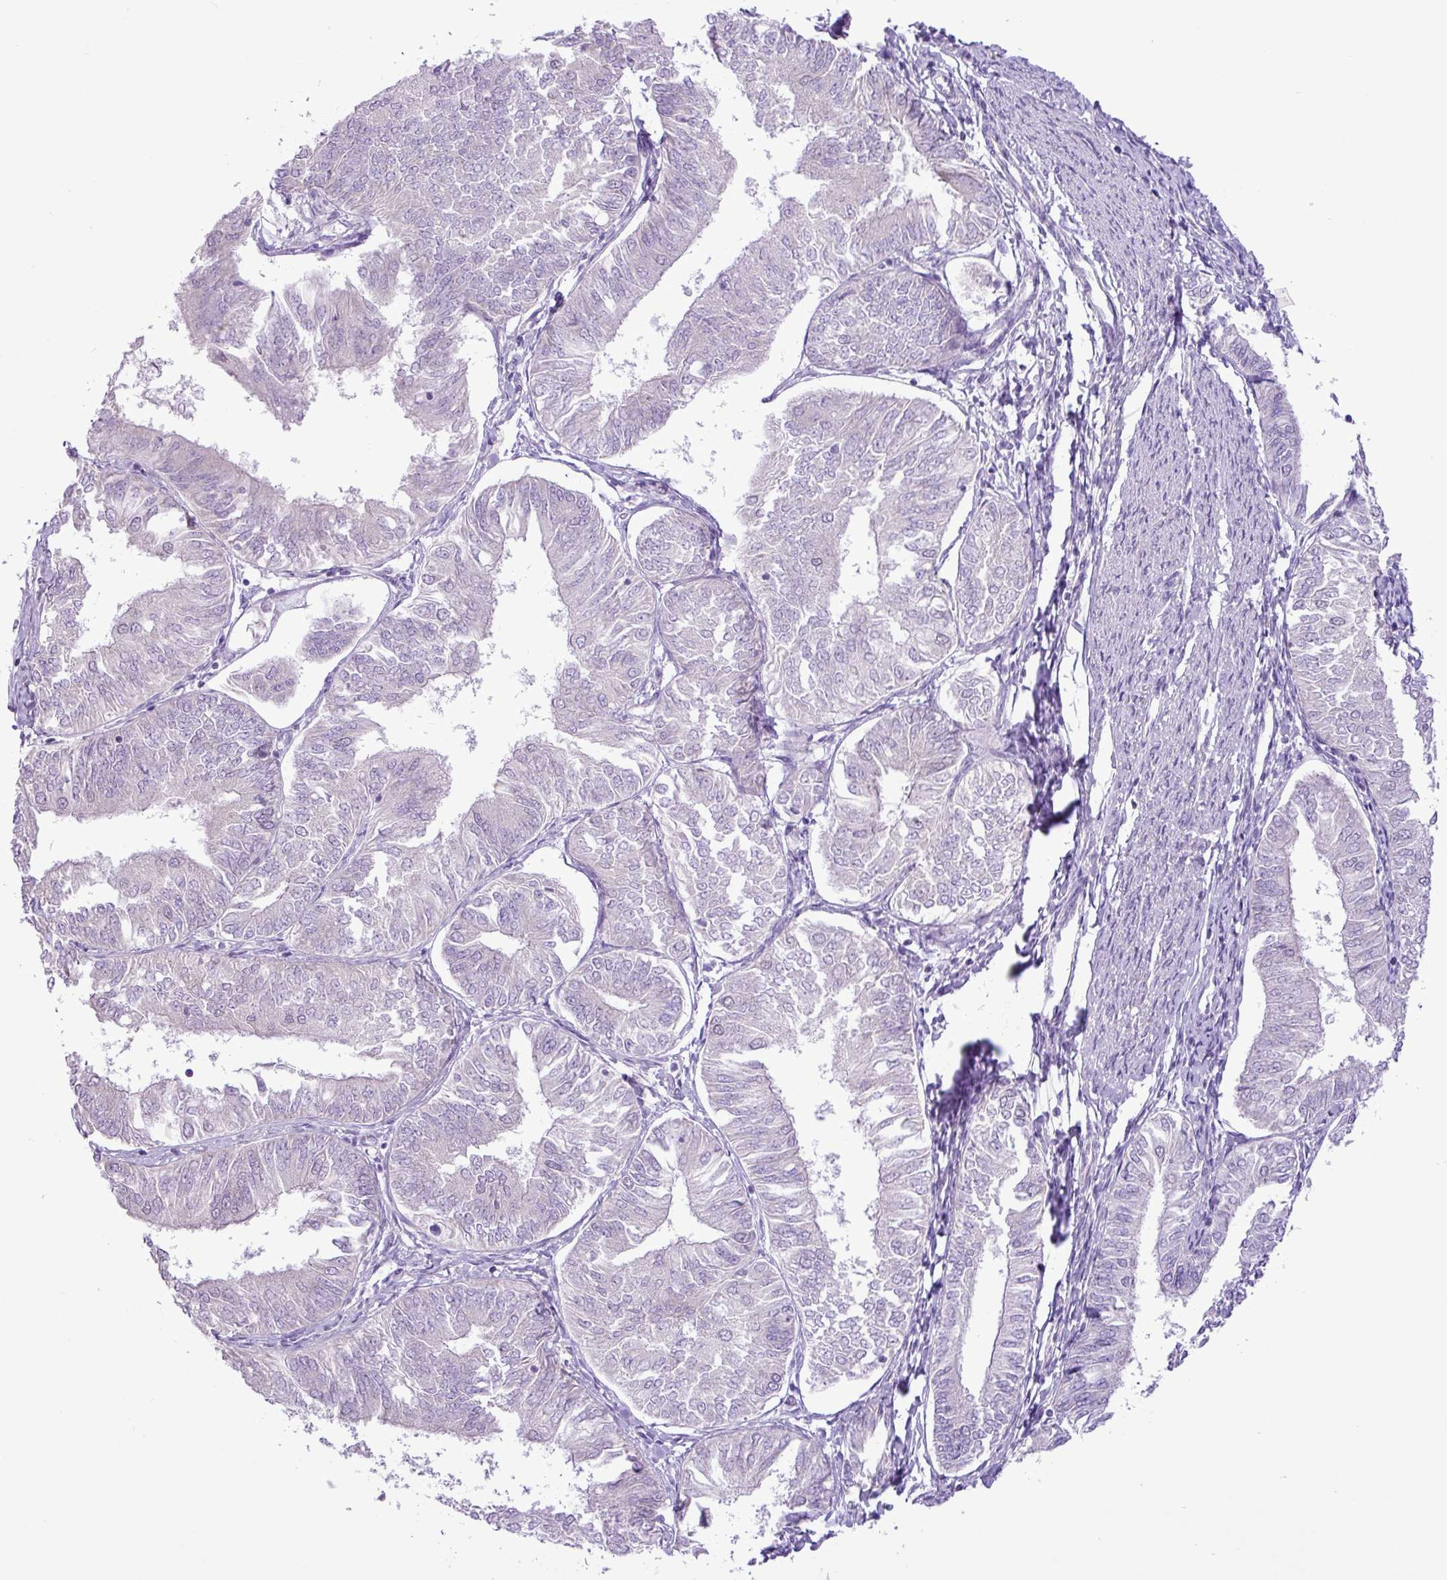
{"staining": {"intensity": "negative", "quantity": "none", "location": "none"}, "tissue": "endometrial cancer", "cell_type": "Tumor cells", "image_type": "cancer", "snomed": [{"axis": "morphology", "description": "Adenocarcinoma, NOS"}, {"axis": "topography", "description": "Endometrium"}], "caption": "The micrograph exhibits no significant positivity in tumor cells of endometrial cancer (adenocarcinoma).", "gene": "ELOA2", "patient": {"sex": "female", "age": 58}}